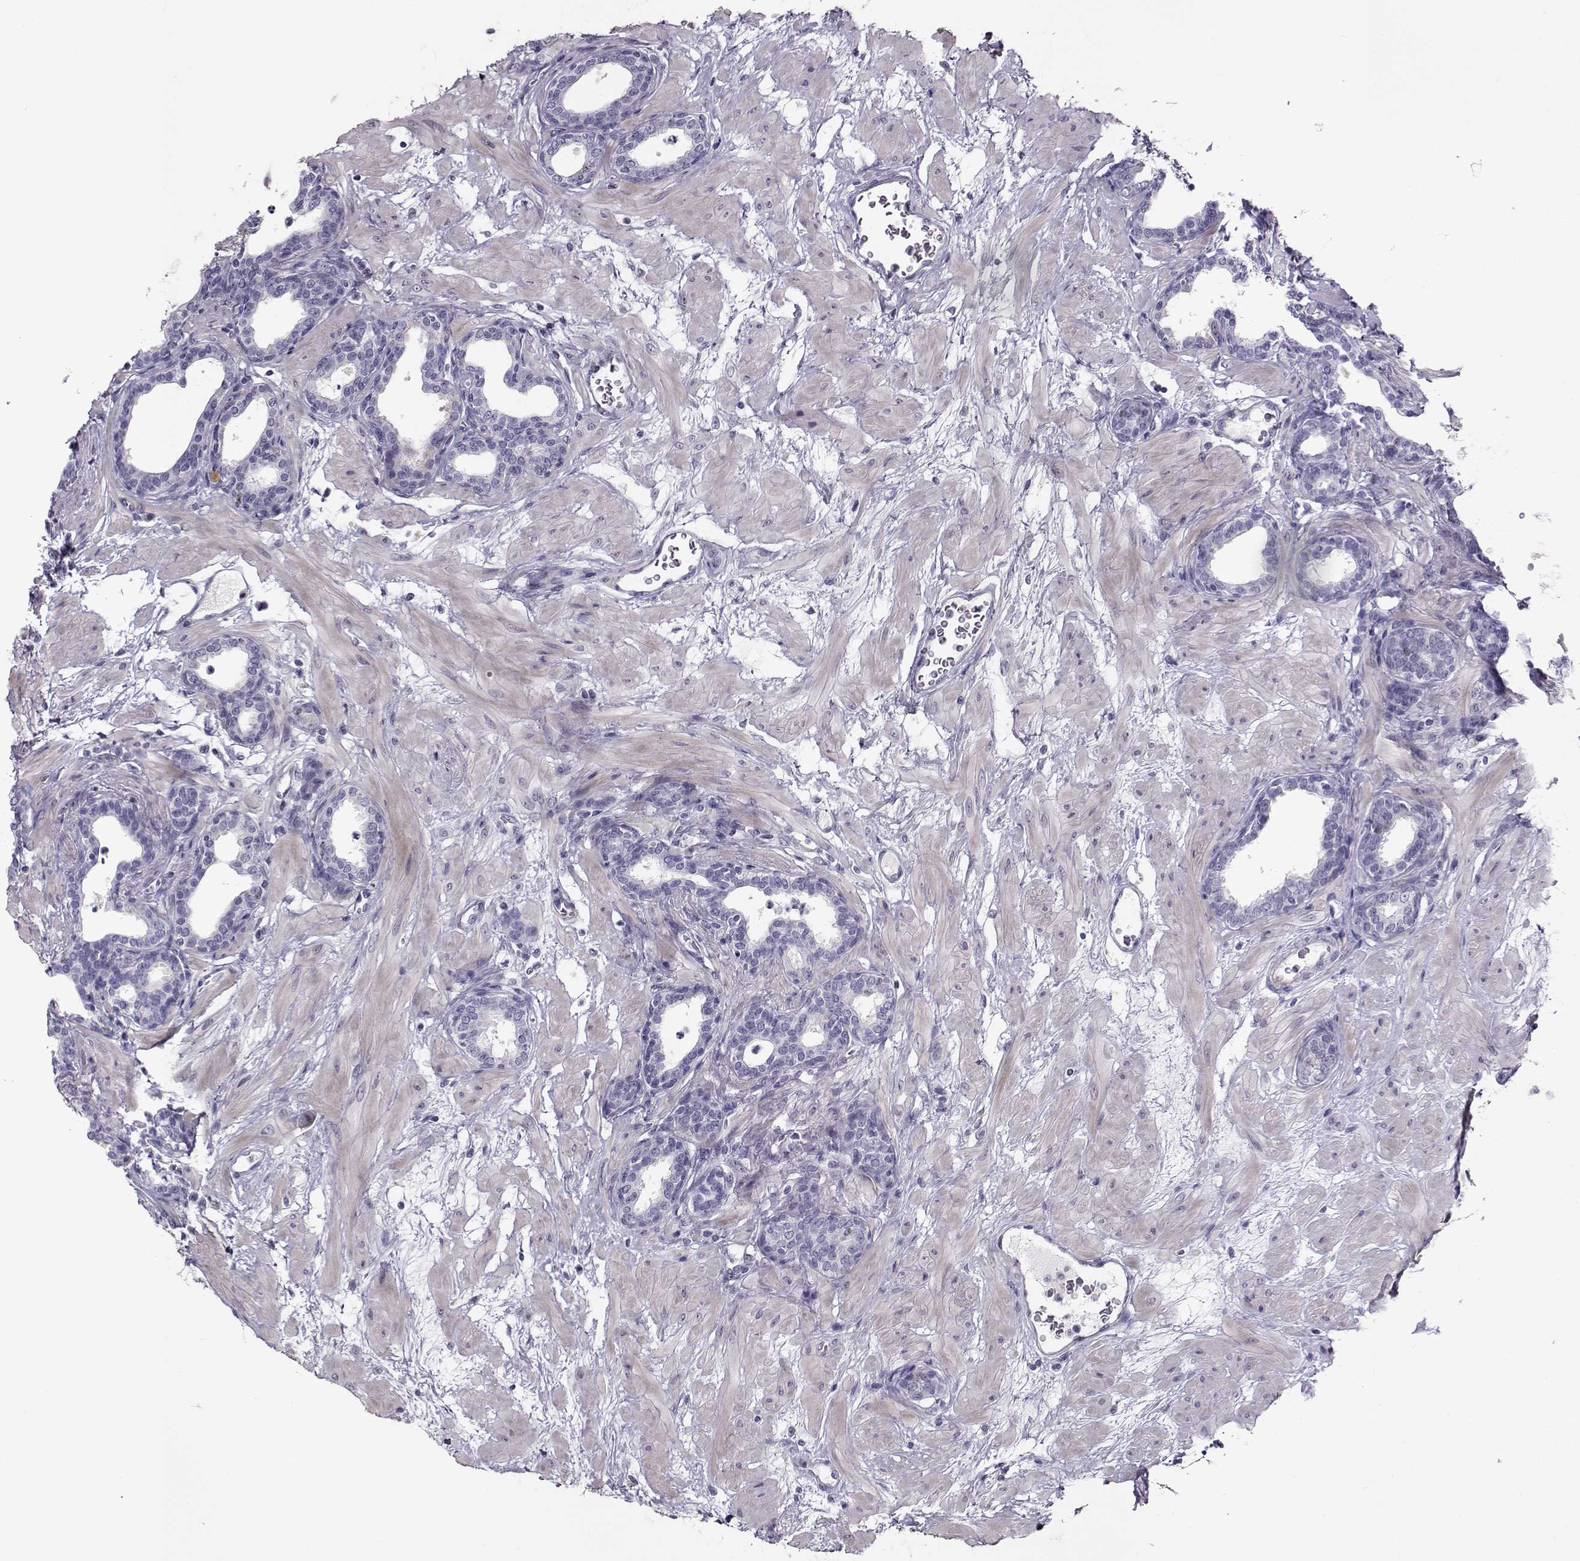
{"staining": {"intensity": "negative", "quantity": "none", "location": "none"}, "tissue": "prostate", "cell_type": "Glandular cells", "image_type": "normal", "snomed": [{"axis": "morphology", "description": "Normal tissue, NOS"}, {"axis": "topography", "description": "Prostate"}], "caption": "Normal prostate was stained to show a protein in brown. There is no significant staining in glandular cells. The staining was performed using DAB (3,3'-diaminobenzidine) to visualize the protein expression in brown, while the nuclei were stained in blue with hematoxylin (Magnification: 20x).", "gene": "NPW", "patient": {"sex": "male", "age": 37}}